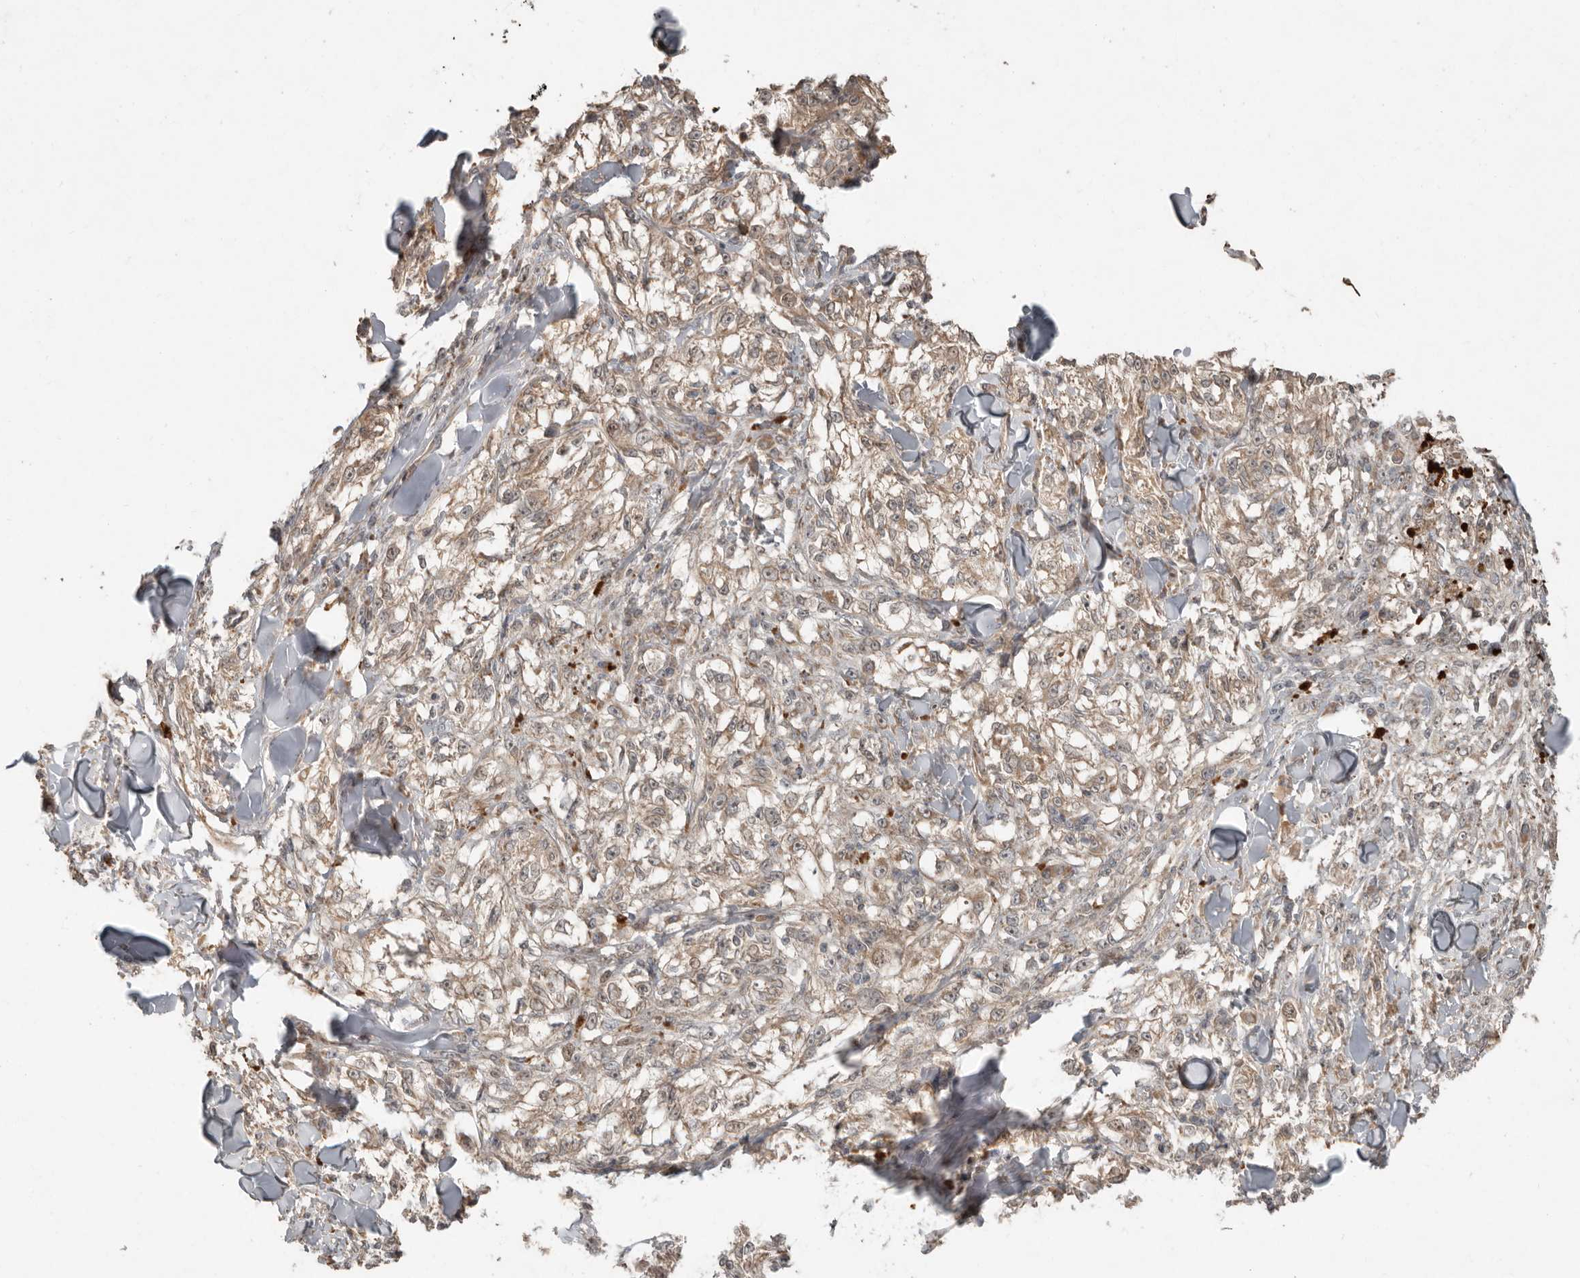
{"staining": {"intensity": "negative", "quantity": "none", "location": "none"}, "tissue": "melanoma", "cell_type": "Tumor cells", "image_type": "cancer", "snomed": [{"axis": "morphology", "description": "Malignant melanoma, NOS"}, {"axis": "topography", "description": "Skin of head"}], "caption": "Image shows no significant protein expression in tumor cells of malignant melanoma.", "gene": "SLC6A7", "patient": {"sex": "male", "age": 83}}